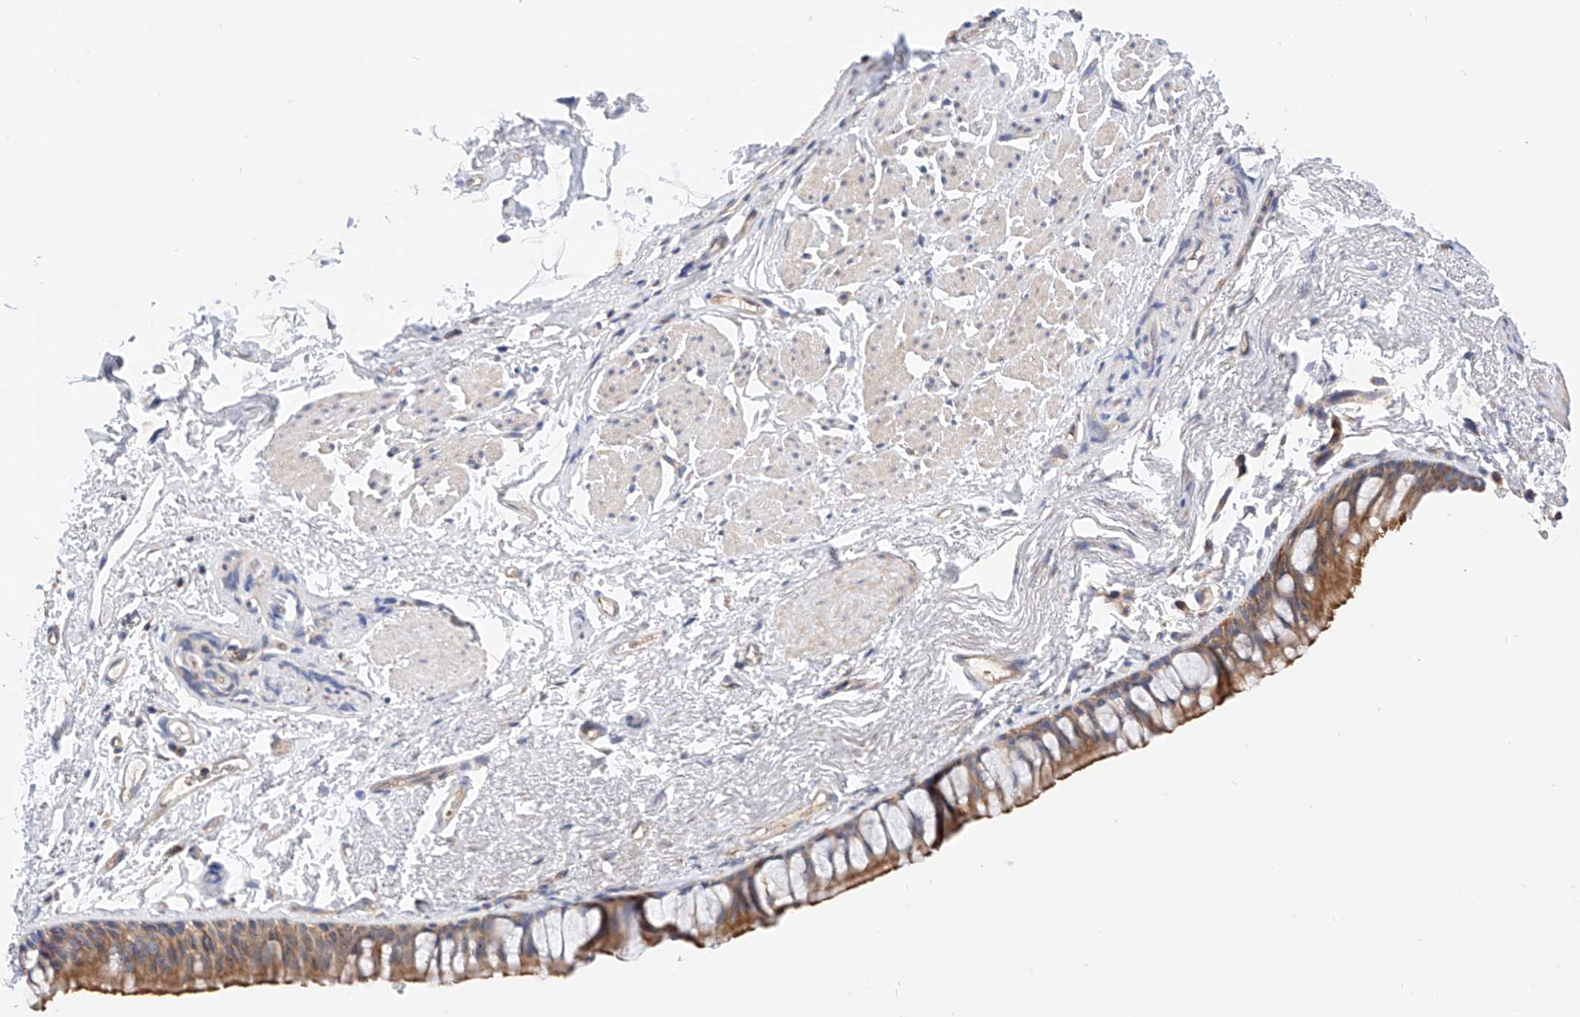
{"staining": {"intensity": "moderate", "quantity": ">75%", "location": "cytoplasmic/membranous"}, "tissue": "bronchus", "cell_type": "Respiratory epithelial cells", "image_type": "normal", "snomed": [{"axis": "morphology", "description": "Normal tissue, NOS"}, {"axis": "topography", "description": "Cartilage tissue"}, {"axis": "topography", "description": "Bronchus"}], "caption": "IHC staining of benign bronchus, which shows medium levels of moderate cytoplasmic/membranous staining in approximately >75% of respiratory epithelial cells indicating moderate cytoplasmic/membranous protein expression. The staining was performed using DAB (3,3'-diaminobenzidine) (brown) for protein detection and nuclei were counterstained in hematoxylin (blue).", "gene": "NR1D1", "patient": {"sex": "female", "age": 73}}